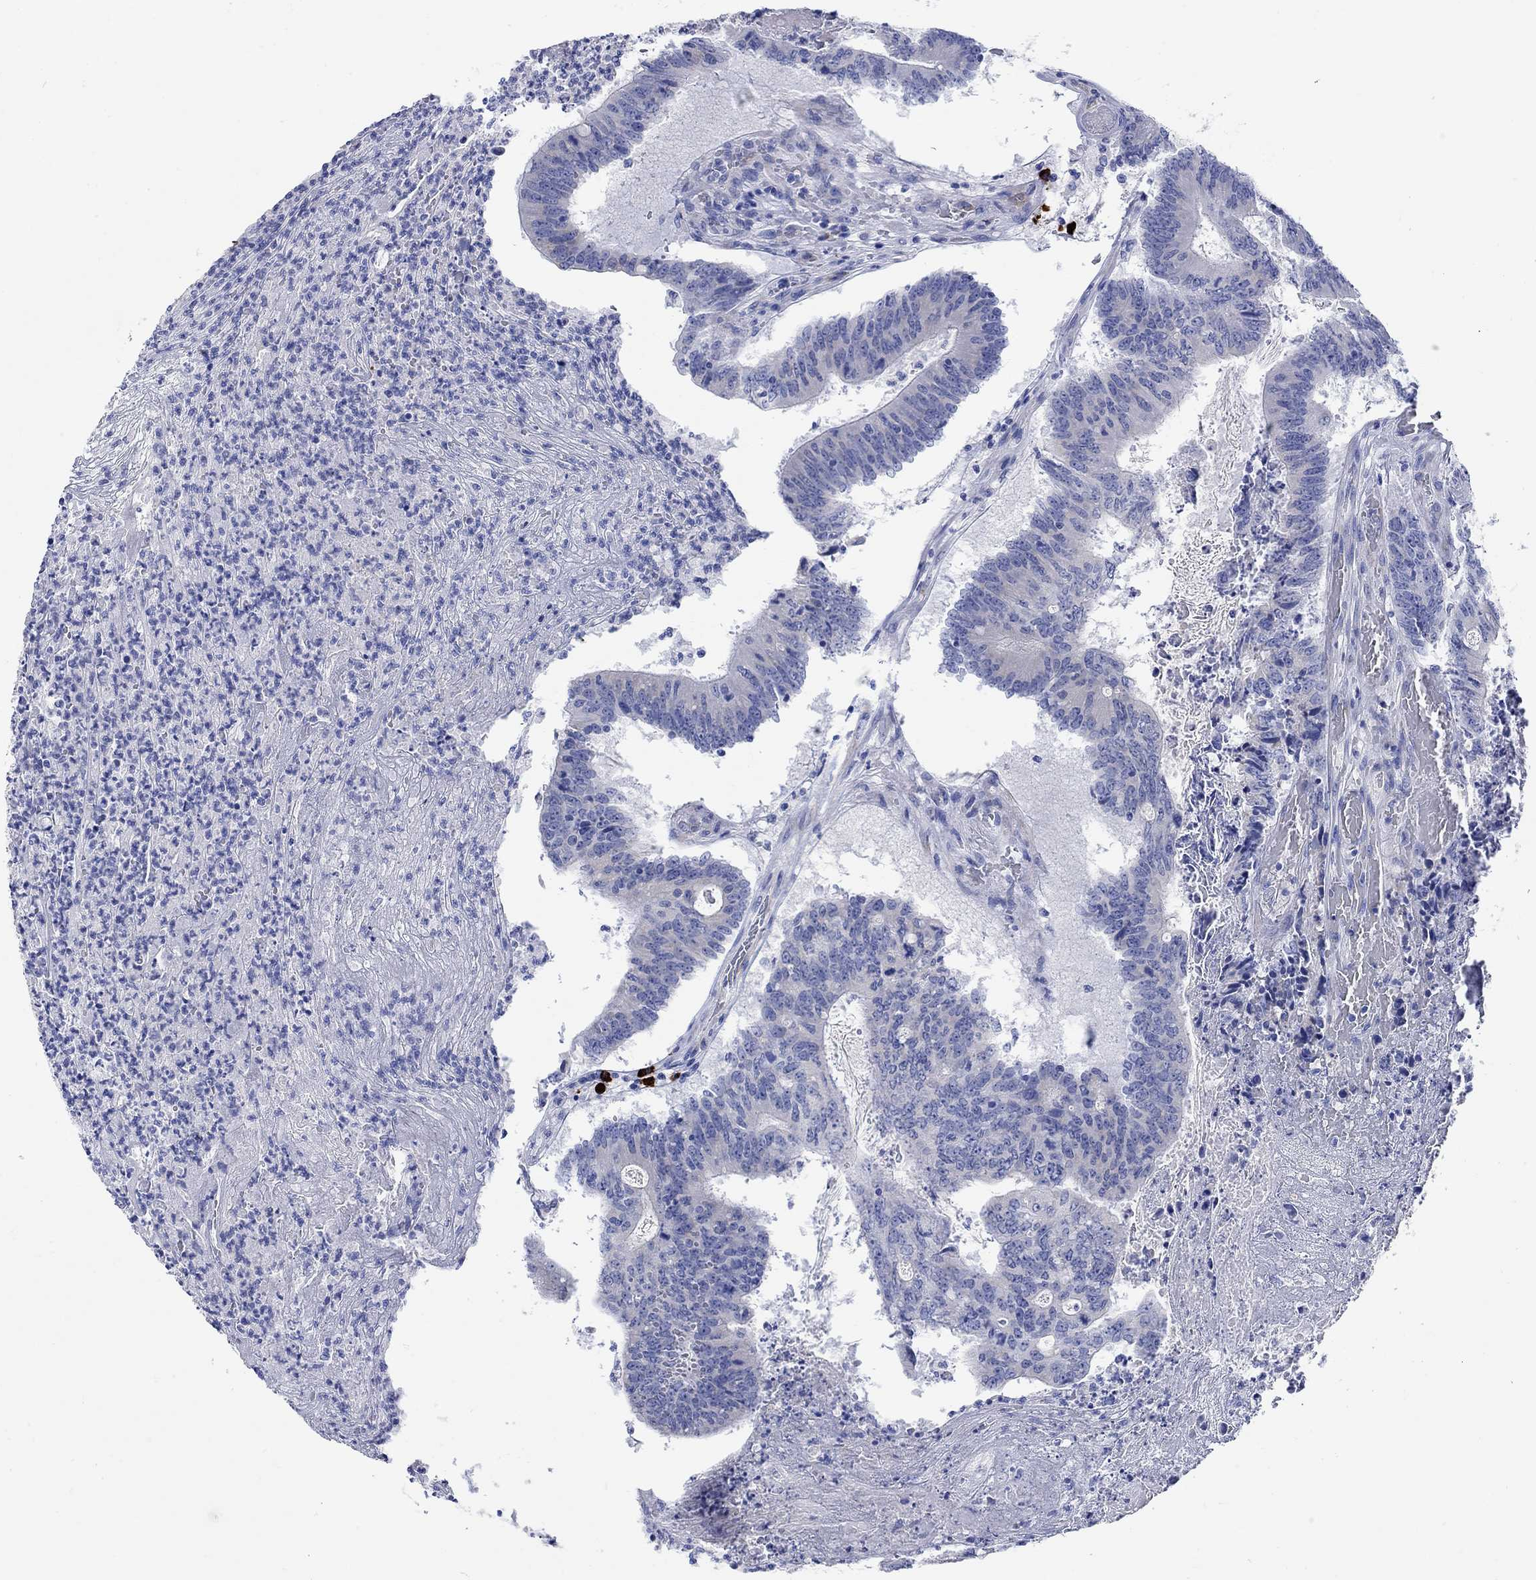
{"staining": {"intensity": "negative", "quantity": "none", "location": "none"}, "tissue": "colorectal cancer", "cell_type": "Tumor cells", "image_type": "cancer", "snomed": [{"axis": "morphology", "description": "Adenocarcinoma, NOS"}, {"axis": "topography", "description": "Colon"}], "caption": "Colorectal cancer was stained to show a protein in brown. There is no significant staining in tumor cells.", "gene": "P2RY6", "patient": {"sex": "female", "age": 70}}